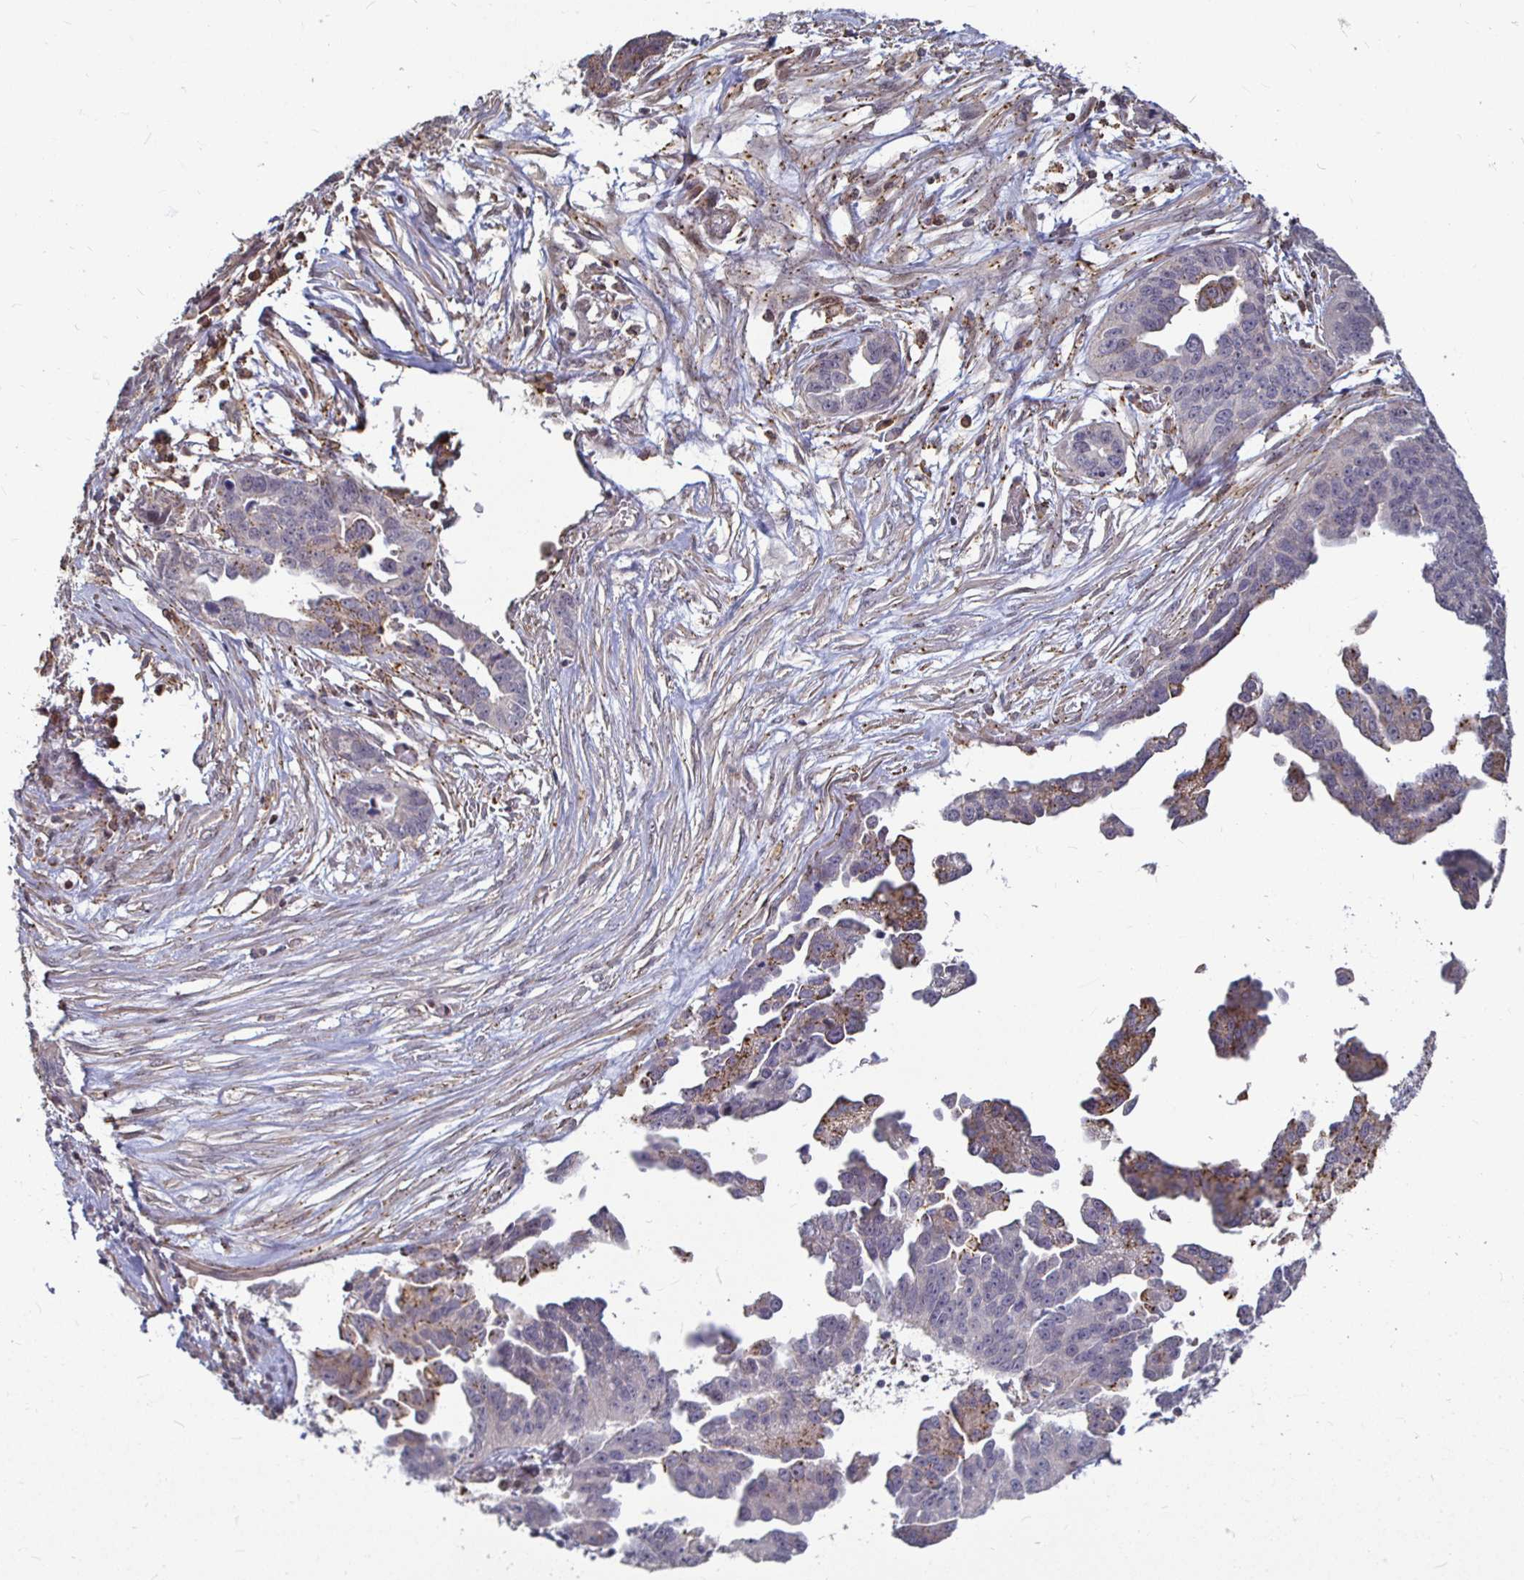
{"staining": {"intensity": "negative", "quantity": "none", "location": "none"}, "tissue": "ovarian cancer", "cell_type": "Tumor cells", "image_type": "cancer", "snomed": [{"axis": "morphology", "description": "Cystadenocarcinoma, serous, NOS"}, {"axis": "topography", "description": "Ovary"}], "caption": "Protein analysis of ovarian cancer (serous cystadenocarcinoma) displays no significant staining in tumor cells.", "gene": "CAPN11", "patient": {"sex": "female", "age": 75}}